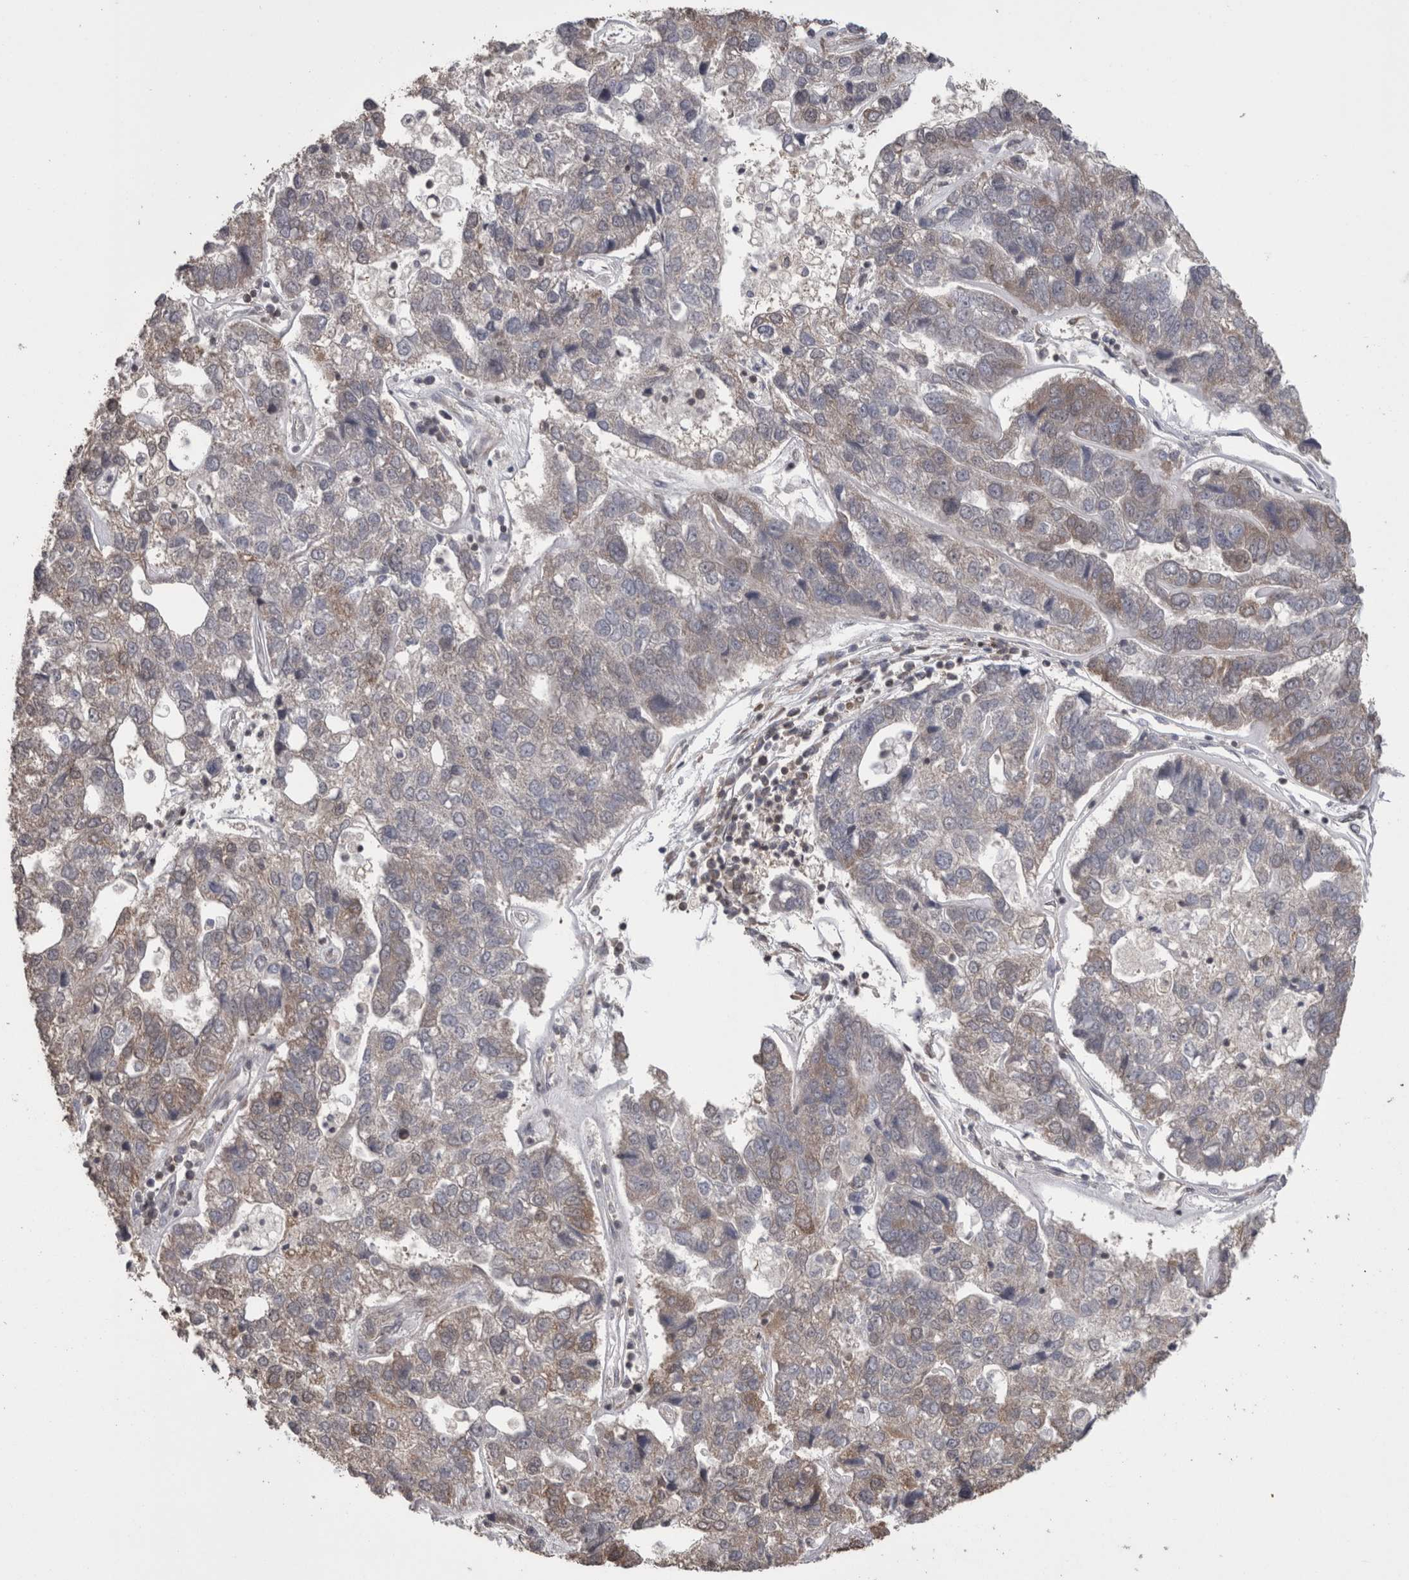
{"staining": {"intensity": "weak", "quantity": "<25%", "location": "cytoplasmic/membranous"}, "tissue": "pancreatic cancer", "cell_type": "Tumor cells", "image_type": "cancer", "snomed": [{"axis": "morphology", "description": "Adenocarcinoma, NOS"}, {"axis": "topography", "description": "Pancreas"}], "caption": "High power microscopy image of an immunohistochemistry (IHC) image of pancreatic cancer, revealing no significant staining in tumor cells.", "gene": "DDX6", "patient": {"sex": "female", "age": 61}}